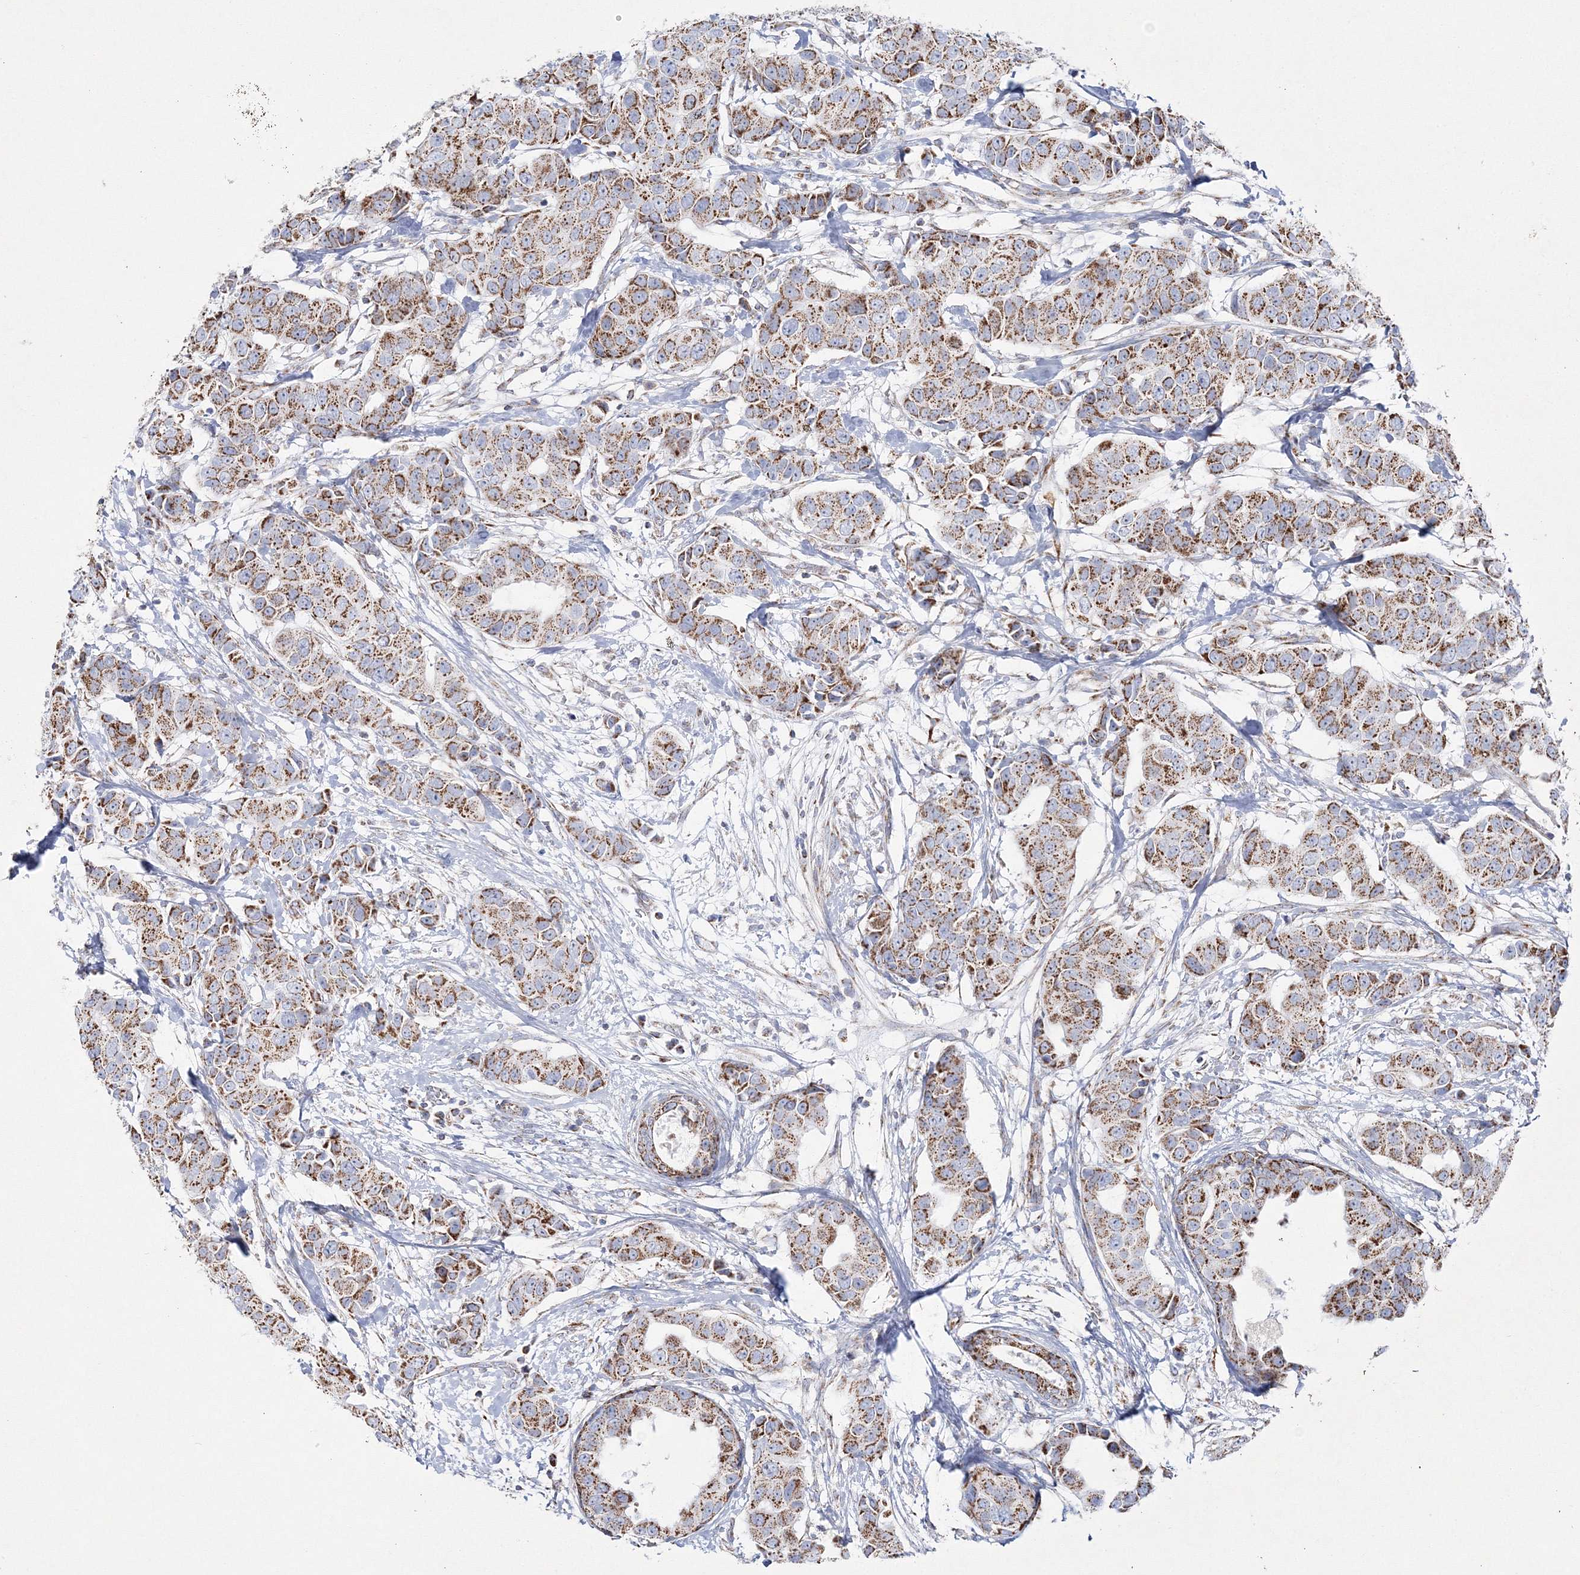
{"staining": {"intensity": "strong", "quantity": ">75%", "location": "cytoplasmic/membranous"}, "tissue": "breast cancer", "cell_type": "Tumor cells", "image_type": "cancer", "snomed": [{"axis": "morphology", "description": "Normal tissue, NOS"}, {"axis": "morphology", "description": "Duct carcinoma"}, {"axis": "topography", "description": "Breast"}], "caption": "Protein staining of invasive ductal carcinoma (breast) tissue exhibits strong cytoplasmic/membranous staining in about >75% of tumor cells.", "gene": "HIBCH", "patient": {"sex": "female", "age": 39}}